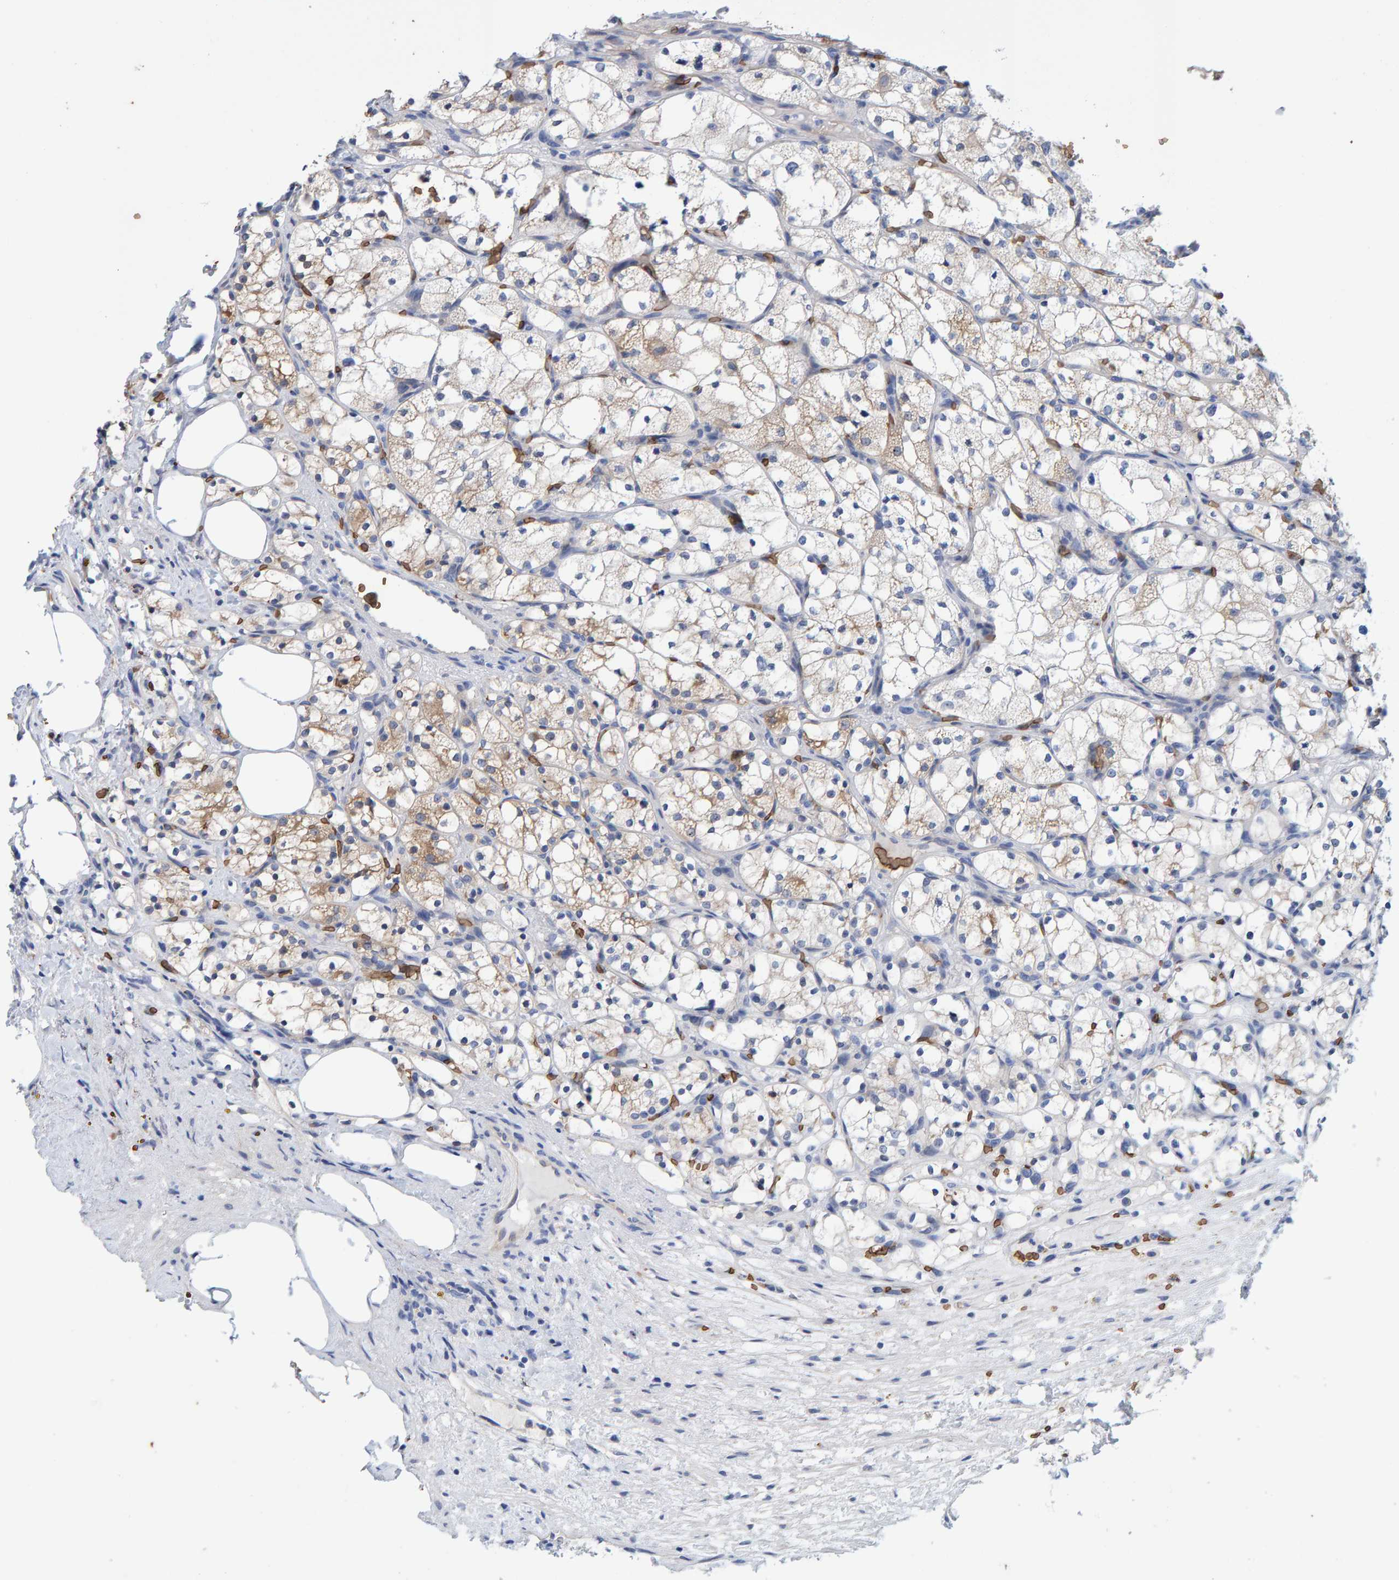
{"staining": {"intensity": "moderate", "quantity": "<25%", "location": "cytoplasmic/membranous"}, "tissue": "renal cancer", "cell_type": "Tumor cells", "image_type": "cancer", "snomed": [{"axis": "morphology", "description": "Adenocarcinoma, NOS"}, {"axis": "topography", "description": "Kidney"}], "caption": "Tumor cells reveal low levels of moderate cytoplasmic/membranous staining in approximately <25% of cells in human renal cancer.", "gene": "VPS9D1", "patient": {"sex": "female", "age": 69}}